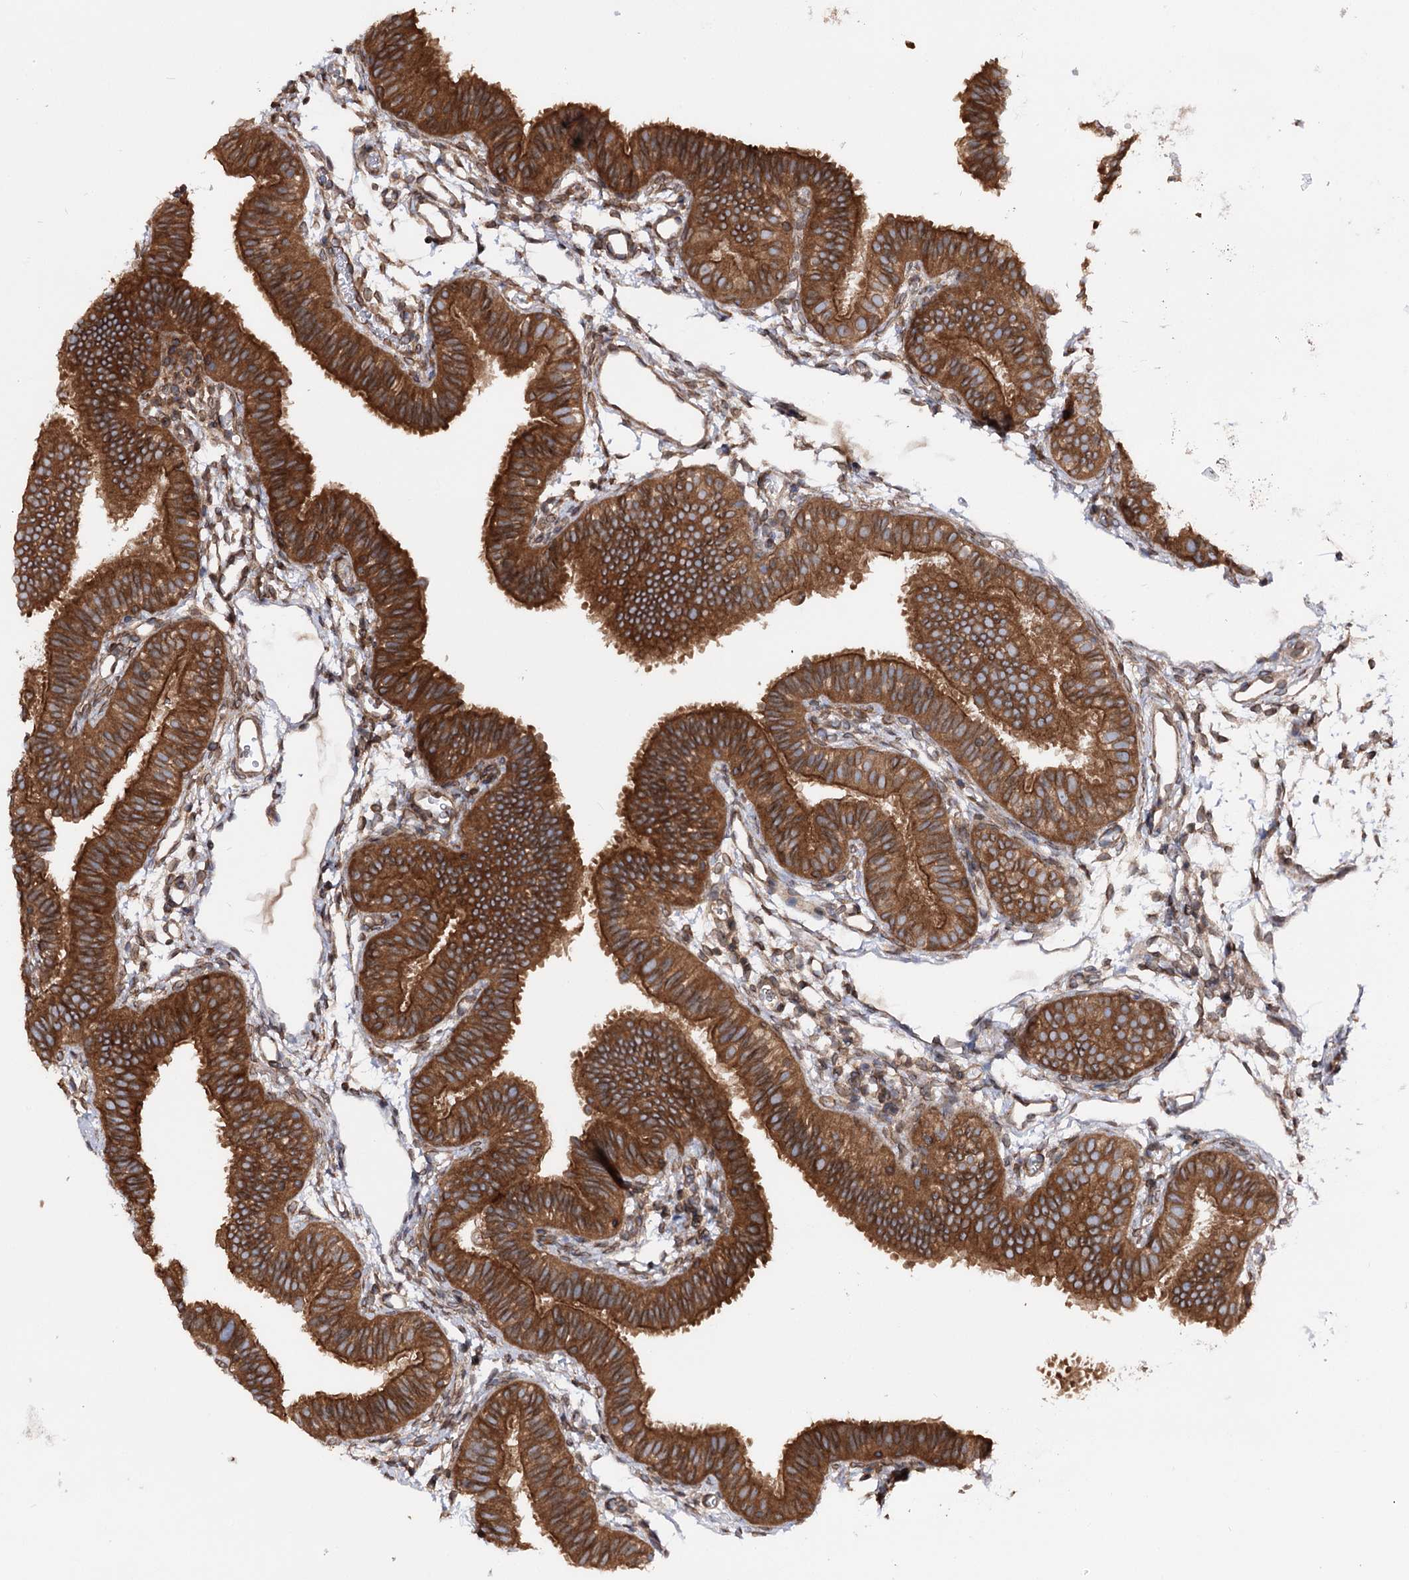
{"staining": {"intensity": "strong", "quantity": ">75%", "location": "cytoplasmic/membranous"}, "tissue": "fallopian tube", "cell_type": "Glandular cells", "image_type": "normal", "snomed": [{"axis": "morphology", "description": "Normal tissue, NOS"}, {"axis": "topography", "description": "Fallopian tube"}], "caption": "Glandular cells demonstrate strong cytoplasmic/membranous positivity in approximately >75% of cells in benign fallopian tube. (brown staining indicates protein expression, while blue staining denotes nuclei).", "gene": "FGFR1OP2", "patient": {"sex": "female", "age": 35}}